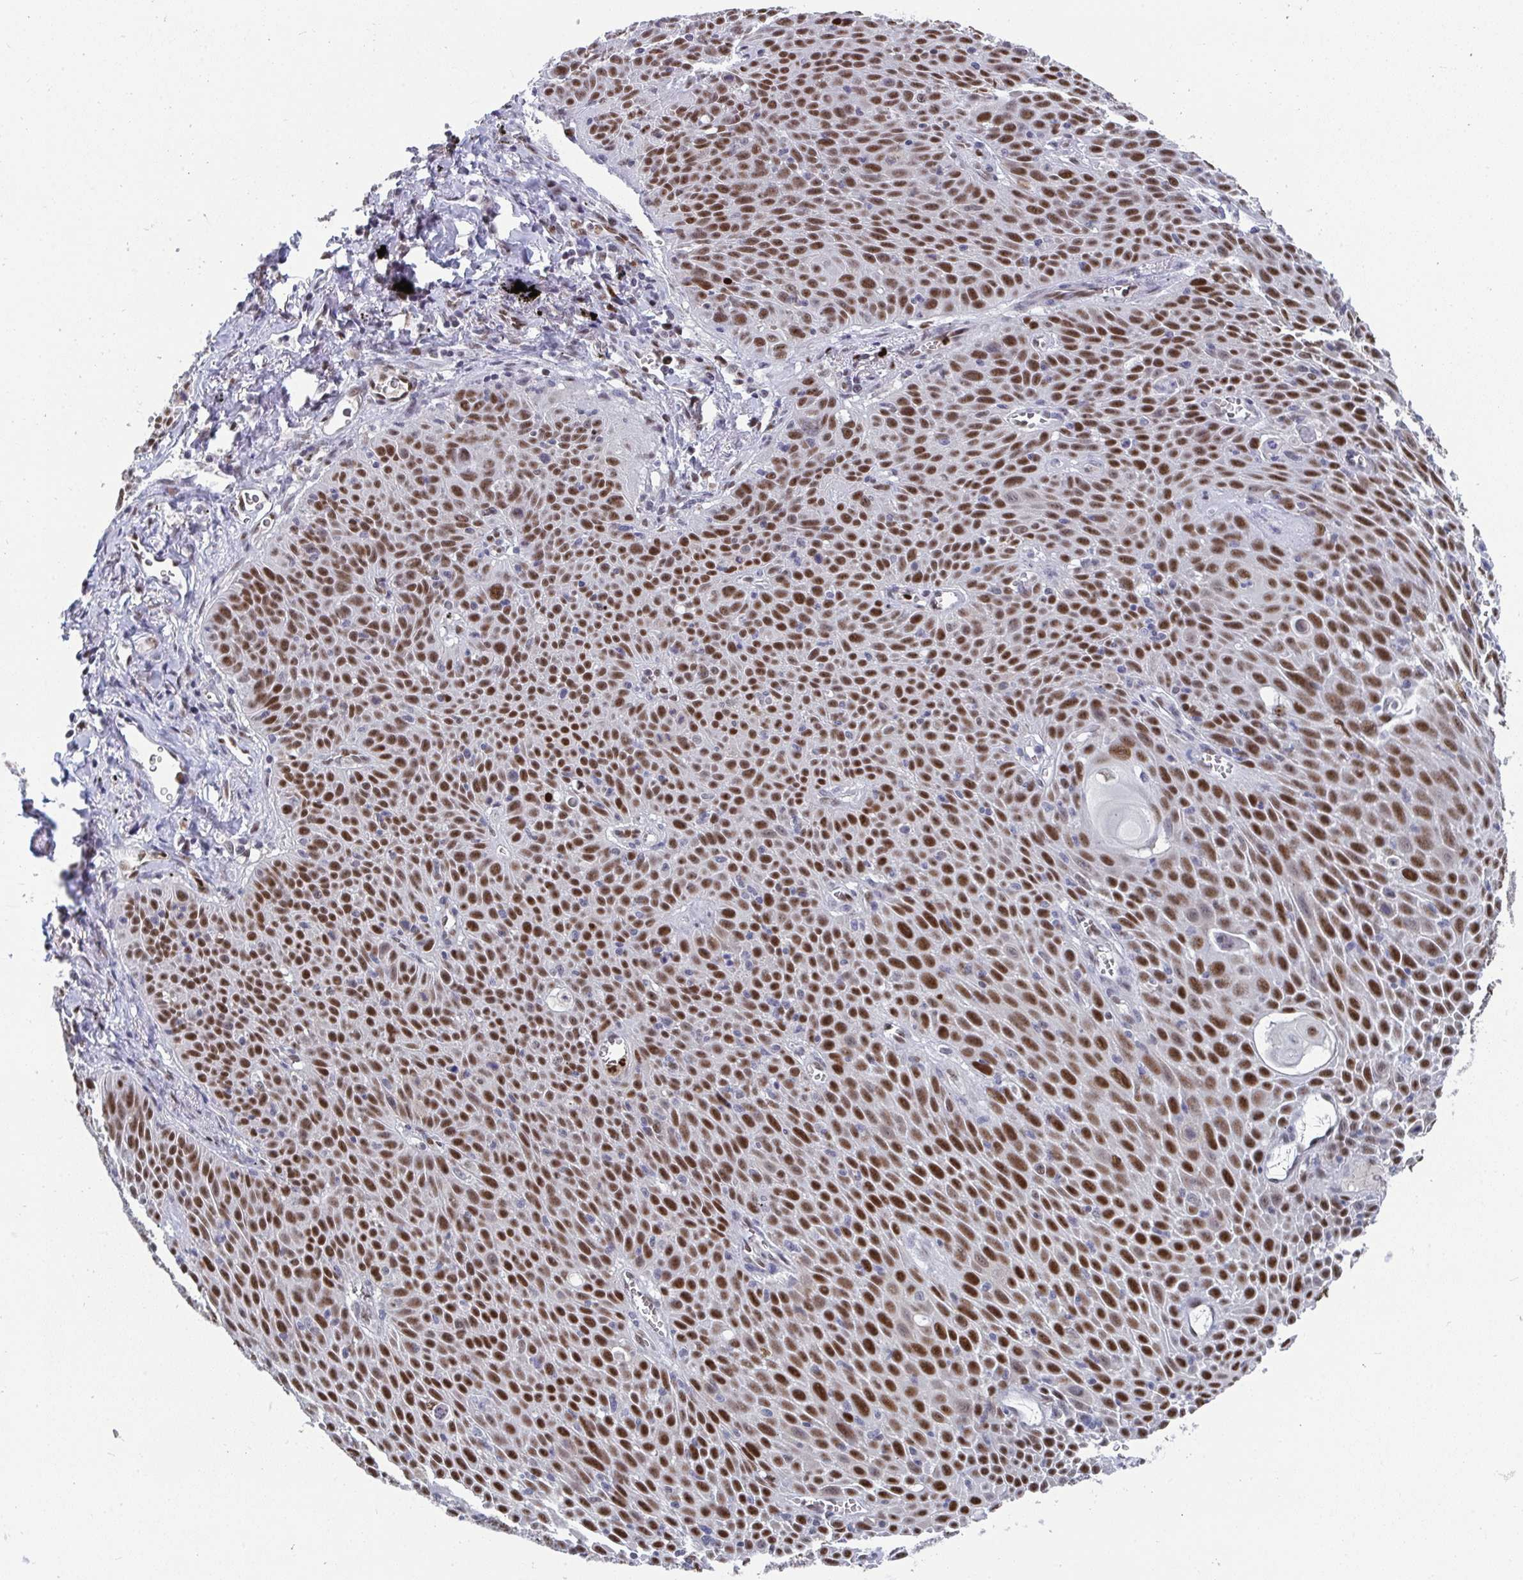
{"staining": {"intensity": "strong", "quantity": ">75%", "location": "nuclear"}, "tissue": "lung cancer", "cell_type": "Tumor cells", "image_type": "cancer", "snomed": [{"axis": "morphology", "description": "Squamous cell carcinoma, NOS"}, {"axis": "morphology", "description": "Squamous cell carcinoma, metastatic, NOS"}, {"axis": "topography", "description": "Lymph node"}, {"axis": "topography", "description": "Lung"}], "caption": "Protein analysis of lung cancer tissue reveals strong nuclear staining in about >75% of tumor cells. (DAB (3,3'-diaminobenzidine) IHC with brightfield microscopy, high magnification).", "gene": "JDP2", "patient": {"sex": "female", "age": 62}}